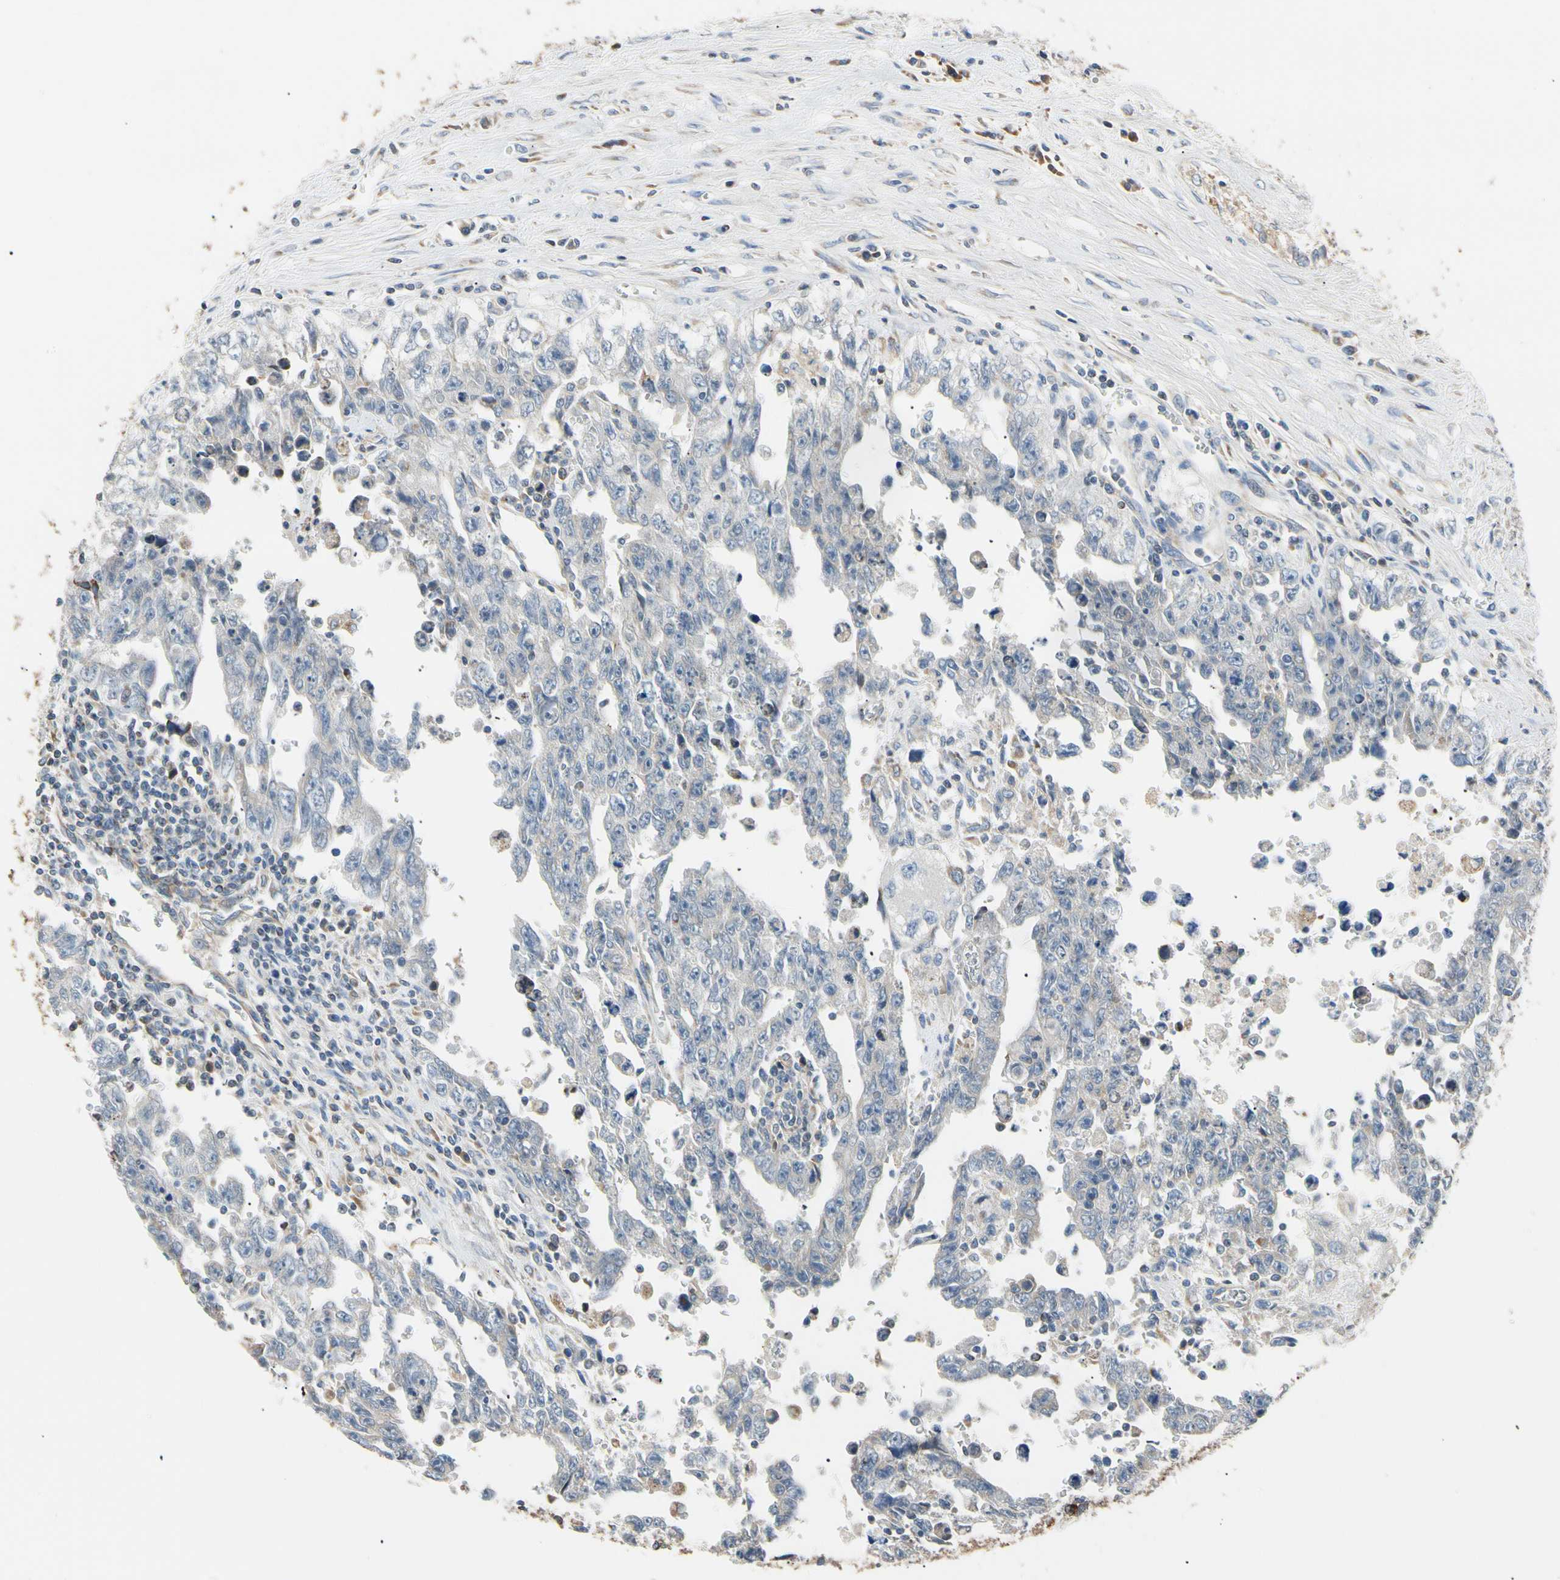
{"staining": {"intensity": "negative", "quantity": "none", "location": "none"}, "tissue": "testis cancer", "cell_type": "Tumor cells", "image_type": "cancer", "snomed": [{"axis": "morphology", "description": "Carcinoma, Embryonal, NOS"}, {"axis": "topography", "description": "Testis"}], "caption": "Immunohistochemistry of testis cancer (embryonal carcinoma) reveals no expression in tumor cells.", "gene": "PLGRKT", "patient": {"sex": "male", "age": 28}}